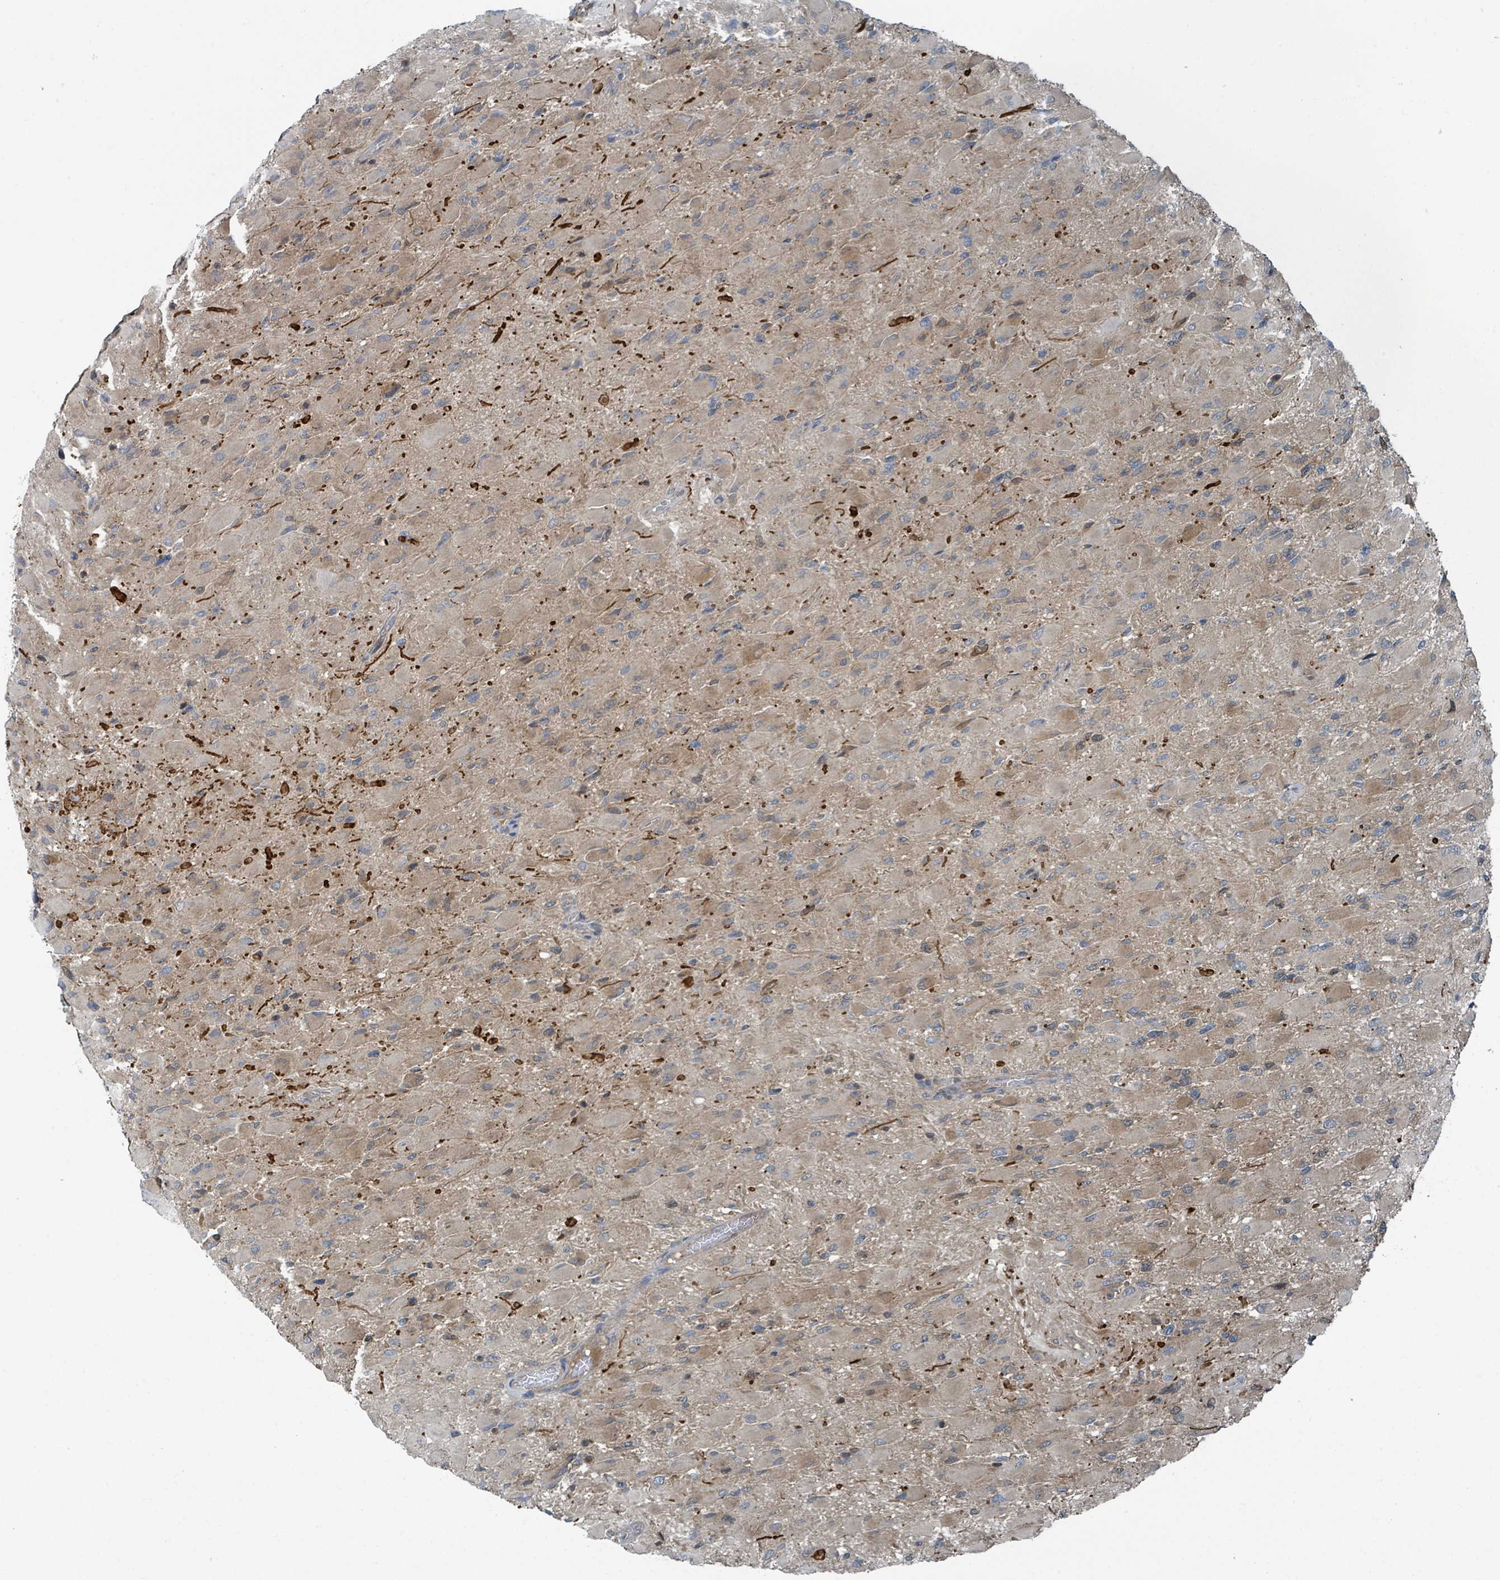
{"staining": {"intensity": "weak", "quantity": "25%-75%", "location": "cytoplasmic/membranous"}, "tissue": "glioma", "cell_type": "Tumor cells", "image_type": "cancer", "snomed": [{"axis": "morphology", "description": "Glioma, malignant, High grade"}, {"axis": "topography", "description": "Cerebral cortex"}], "caption": "Glioma stained for a protein displays weak cytoplasmic/membranous positivity in tumor cells.", "gene": "GOLGA7", "patient": {"sex": "female", "age": 36}}